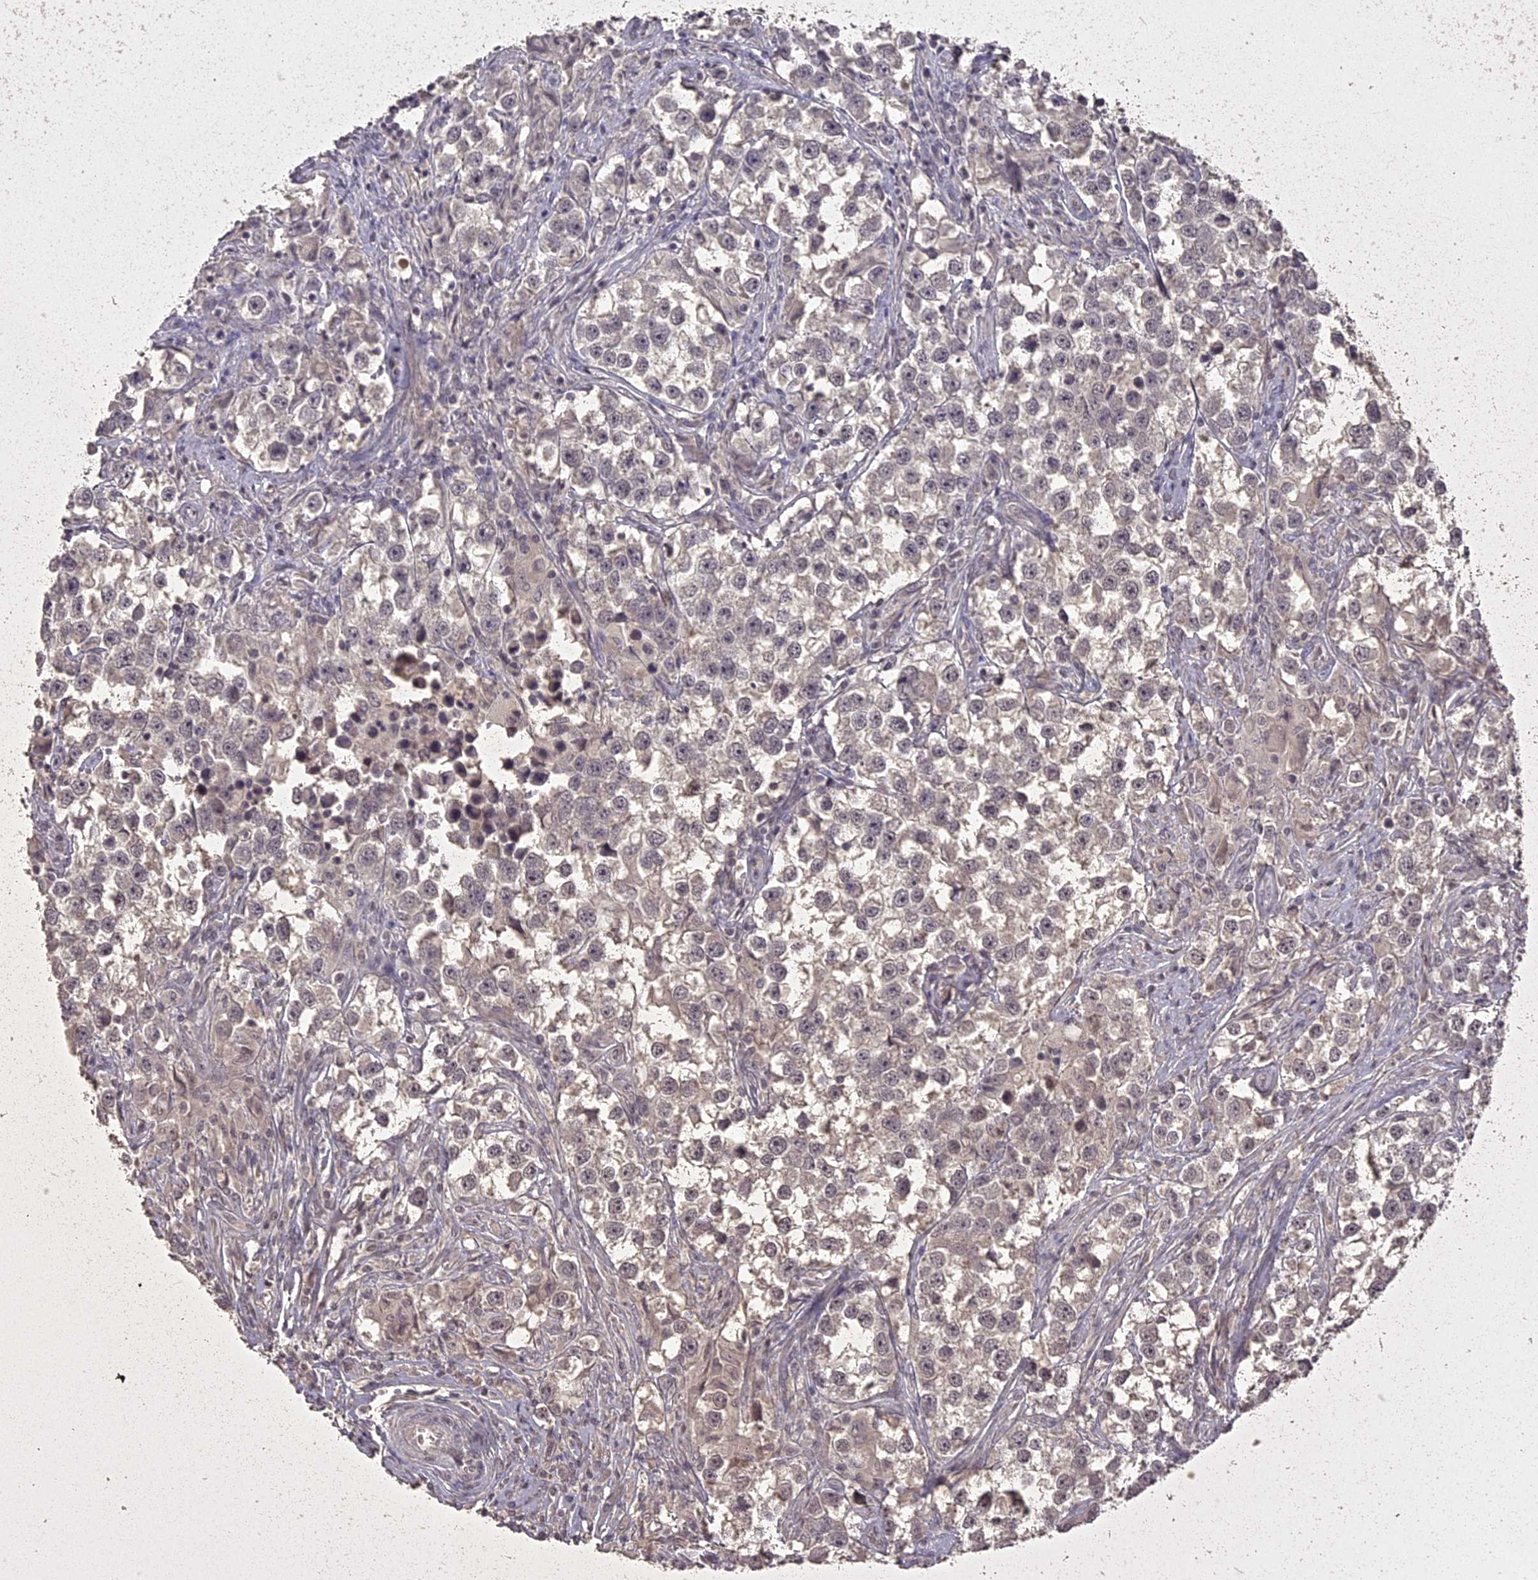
{"staining": {"intensity": "negative", "quantity": "none", "location": "none"}, "tissue": "testis cancer", "cell_type": "Tumor cells", "image_type": "cancer", "snomed": [{"axis": "morphology", "description": "Seminoma, NOS"}, {"axis": "topography", "description": "Testis"}], "caption": "High power microscopy micrograph of an immunohistochemistry (IHC) histopathology image of testis cancer (seminoma), revealing no significant expression in tumor cells. (DAB (3,3'-diaminobenzidine) immunohistochemistry visualized using brightfield microscopy, high magnification).", "gene": "LIN37", "patient": {"sex": "male", "age": 46}}